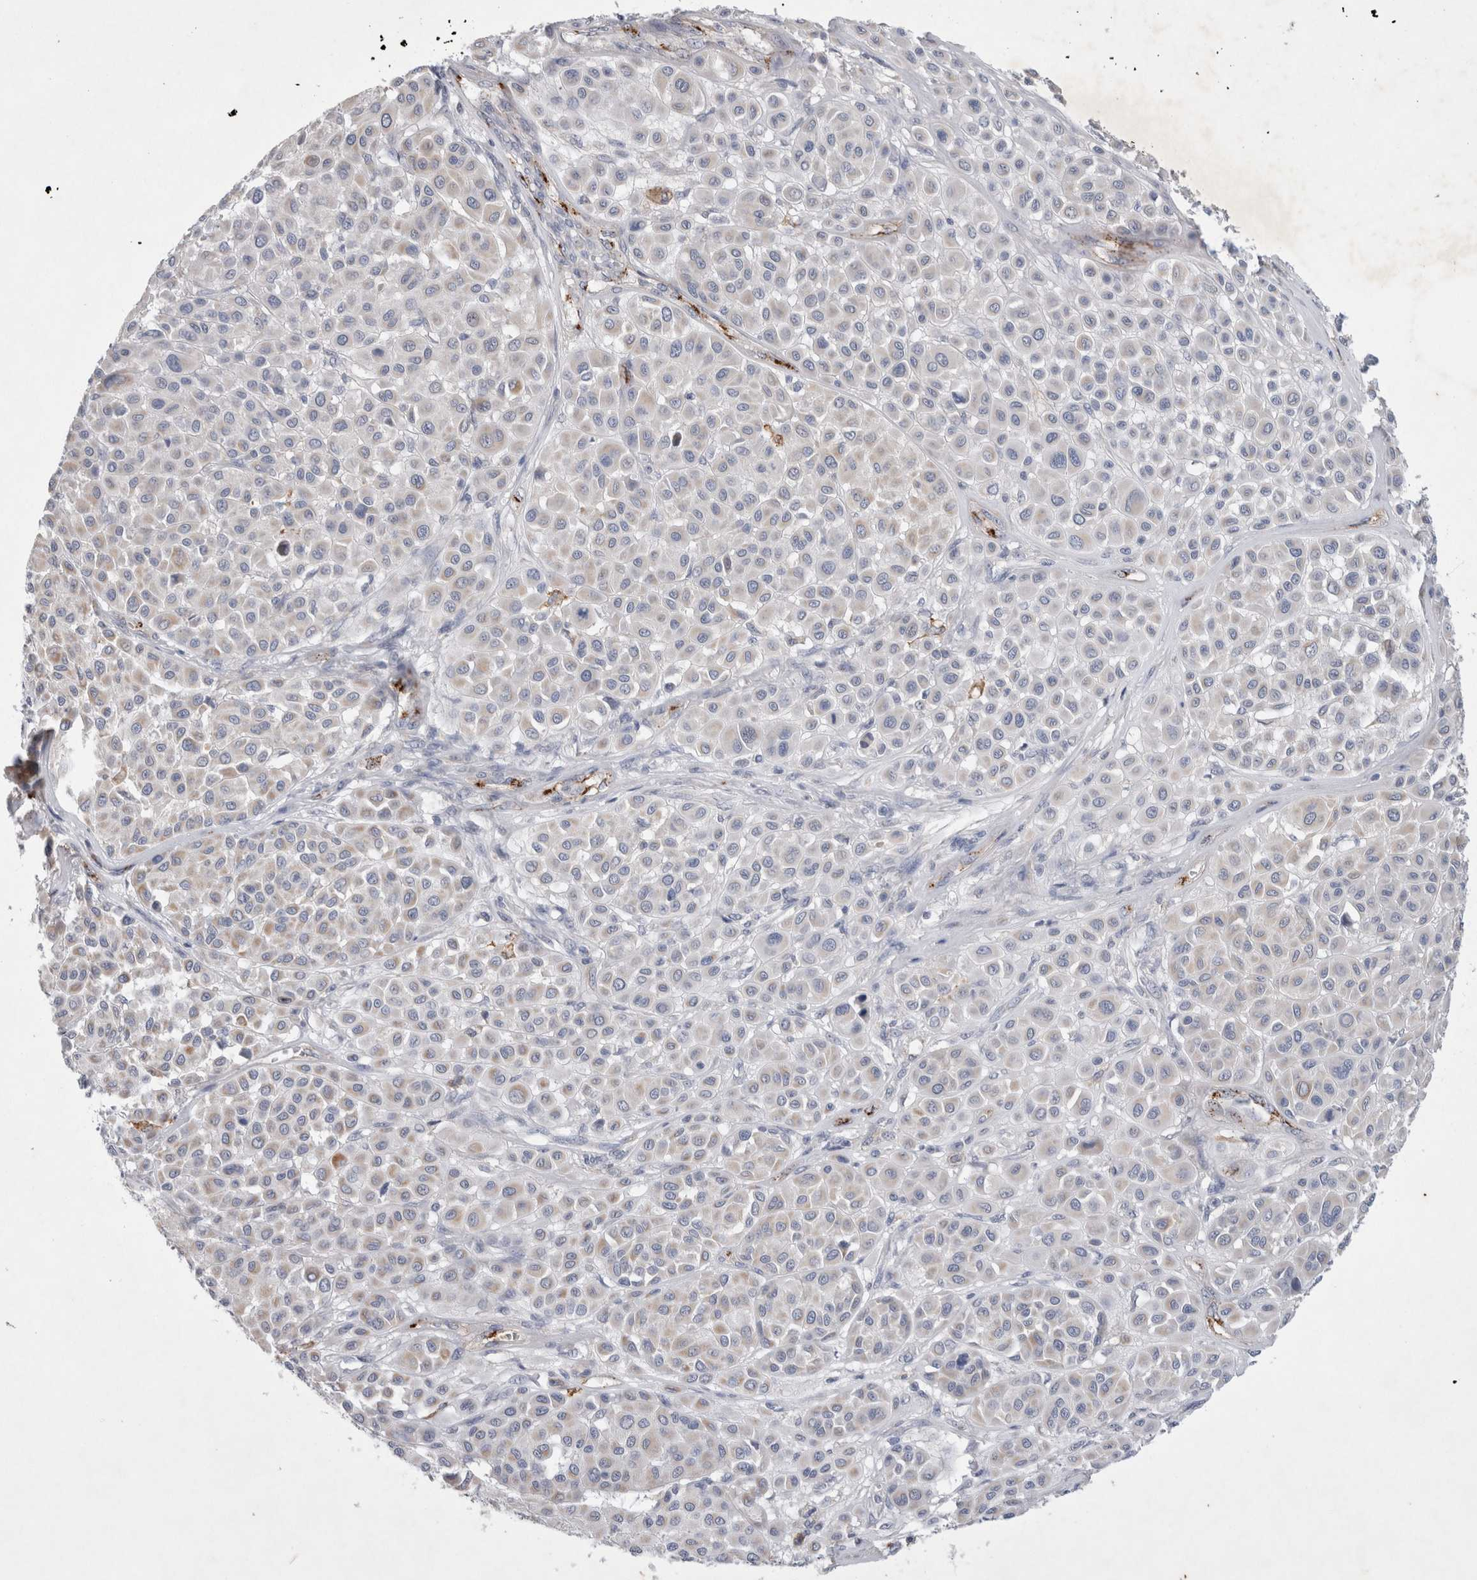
{"staining": {"intensity": "weak", "quantity": "<25%", "location": "cytoplasmic/membranous"}, "tissue": "melanoma", "cell_type": "Tumor cells", "image_type": "cancer", "snomed": [{"axis": "morphology", "description": "Malignant melanoma, Metastatic site"}, {"axis": "topography", "description": "Soft tissue"}], "caption": "Tumor cells are negative for brown protein staining in melanoma. (DAB (3,3'-diaminobenzidine) immunohistochemistry with hematoxylin counter stain).", "gene": "IARS2", "patient": {"sex": "male", "age": 41}}